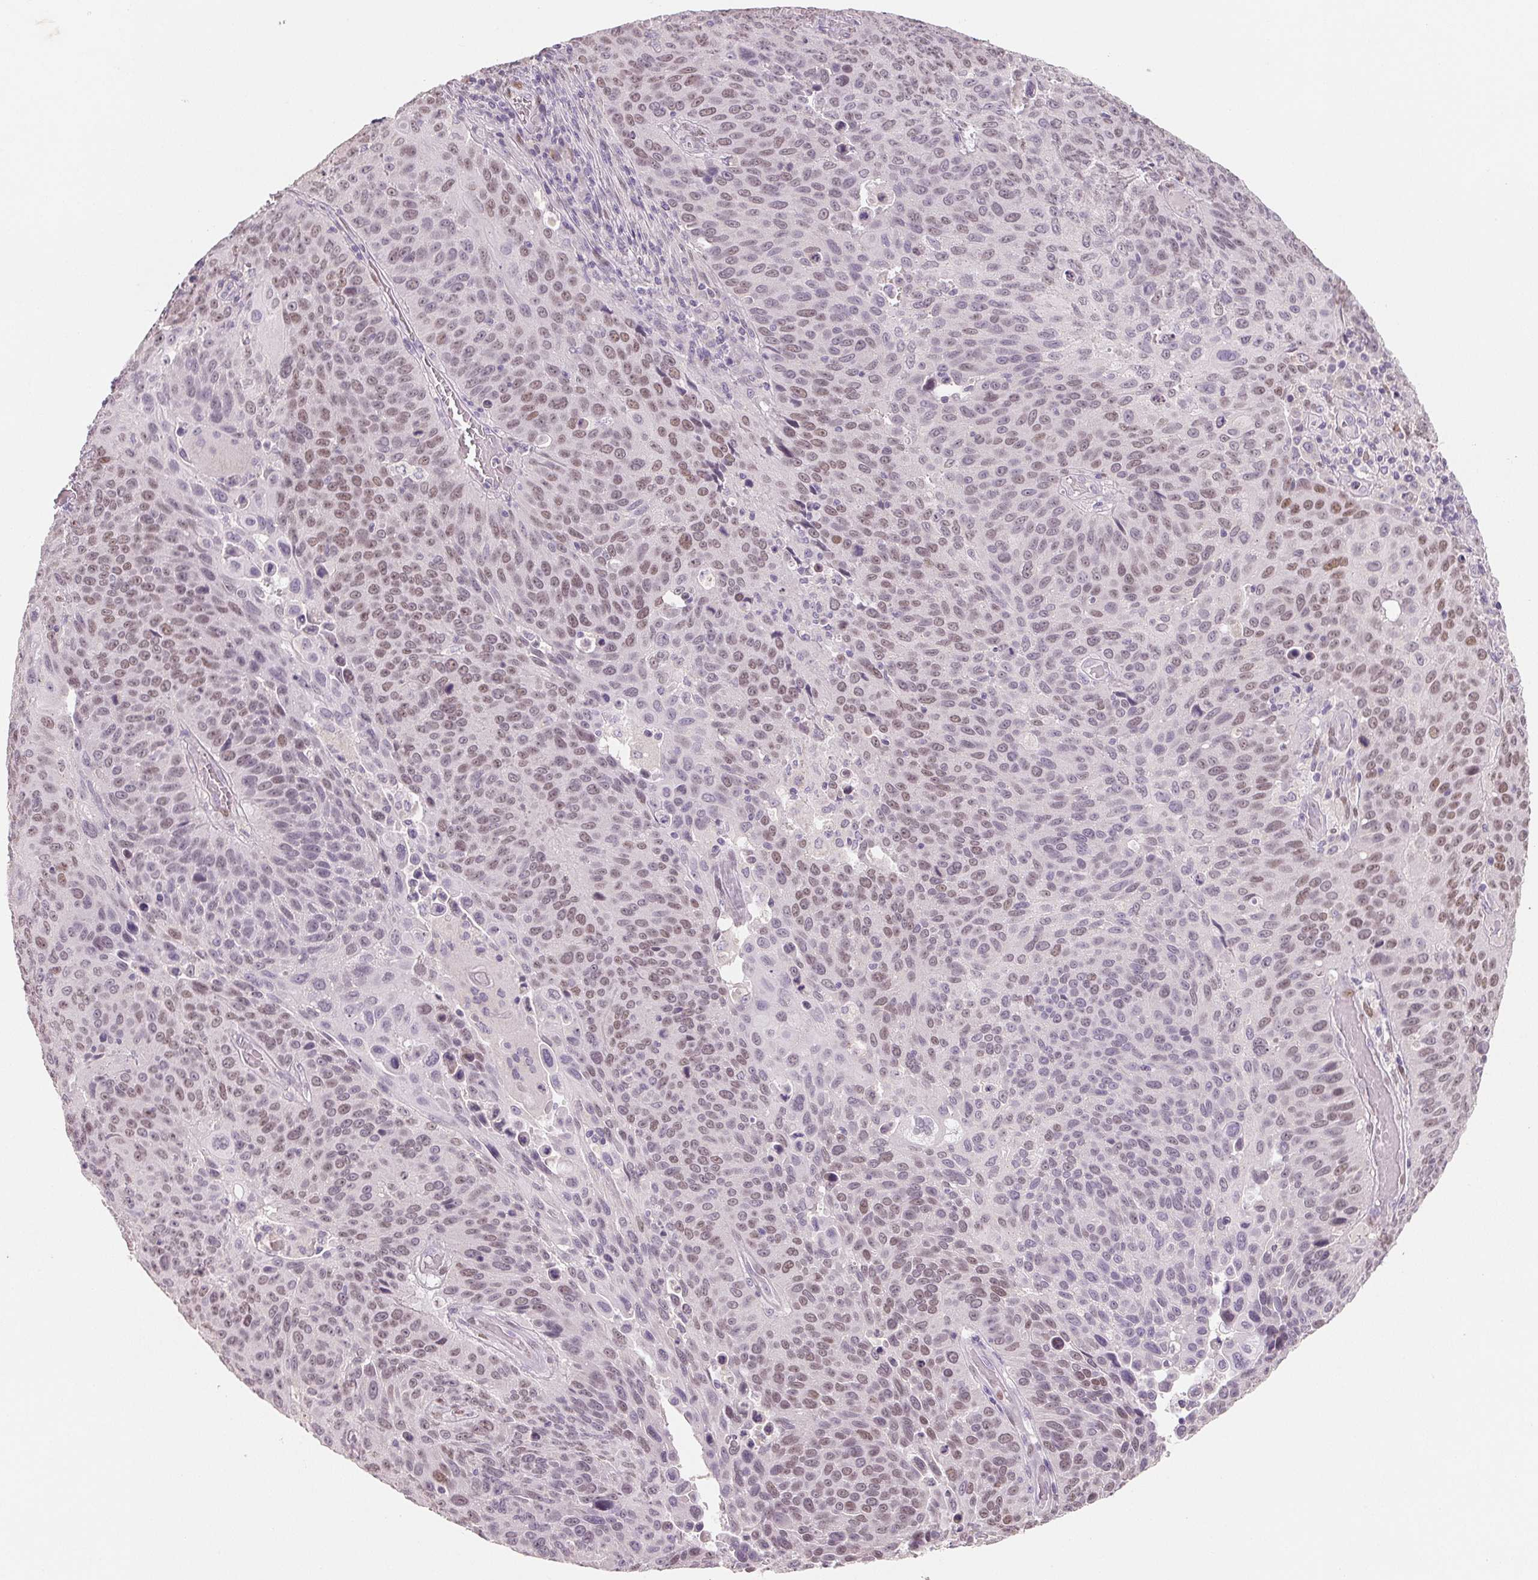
{"staining": {"intensity": "weak", "quantity": "25%-75%", "location": "nuclear"}, "tissue": "lung cancer", "cell_type": "Tumor cells", "image_type": "cancer", "snomed": [{"axis": "morphology", "description": "Squamous cell carcinoma, NOS"}, {"axis": "topography", "description": "Lung"}], "caption": "Protein expression analysis of human squamous cell carcinoma (lung) reveals weak nuclear expression in about 25%-75% of tumor cells. The protein of interest is shown in brown color, while the nuclei are stained blue.", "gene": "SMARCD3", "patient": {"sex": "male", "age": 68}}